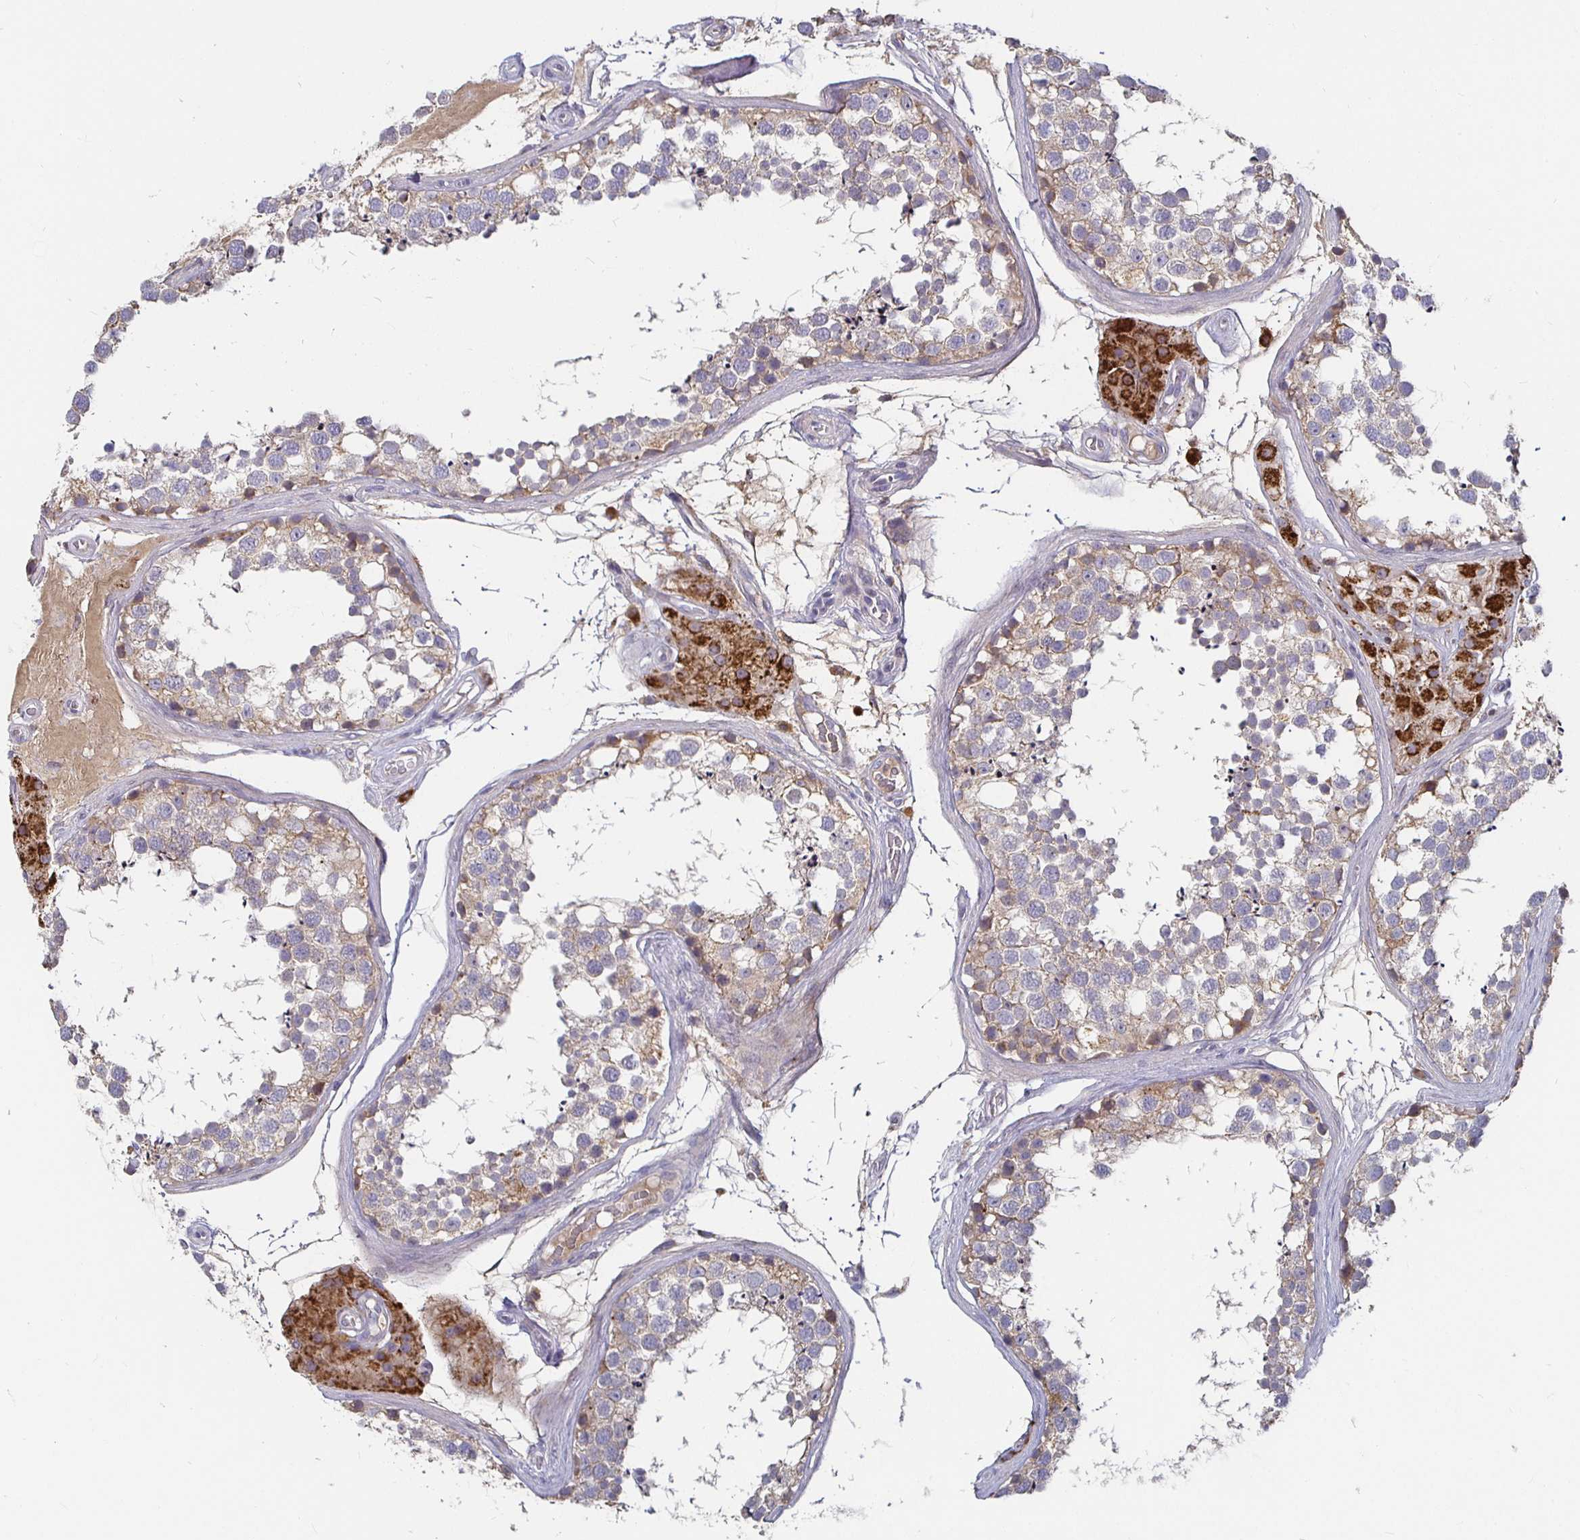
{"staining": {"intensity": "moderate", "quantity": "<25%", "location": "cytoplasmic/membranous"}, "tissue": "testis", "cell_type": "Cells in seminiferous ducts", "image_type": "normal", "snomed": [{"axis": "morphology", "description": "Normal tissue, NOS"}, {"axis": "morphology", "description": "Seminoma, NOS"}, {"axis": "topography", "description": "Testis"}], "caption": "Protein staining reveals moderate cytoplasmic/membranous staining in about <25% of cells in seminiferous ducts in benign testis. The staining was performed using DAB, with brown indicating positive protein expression. Nuclei are stained blue with hematoxylin.", "gene": "RNF144B", "patient": {"sex": "male", "age": 65}}